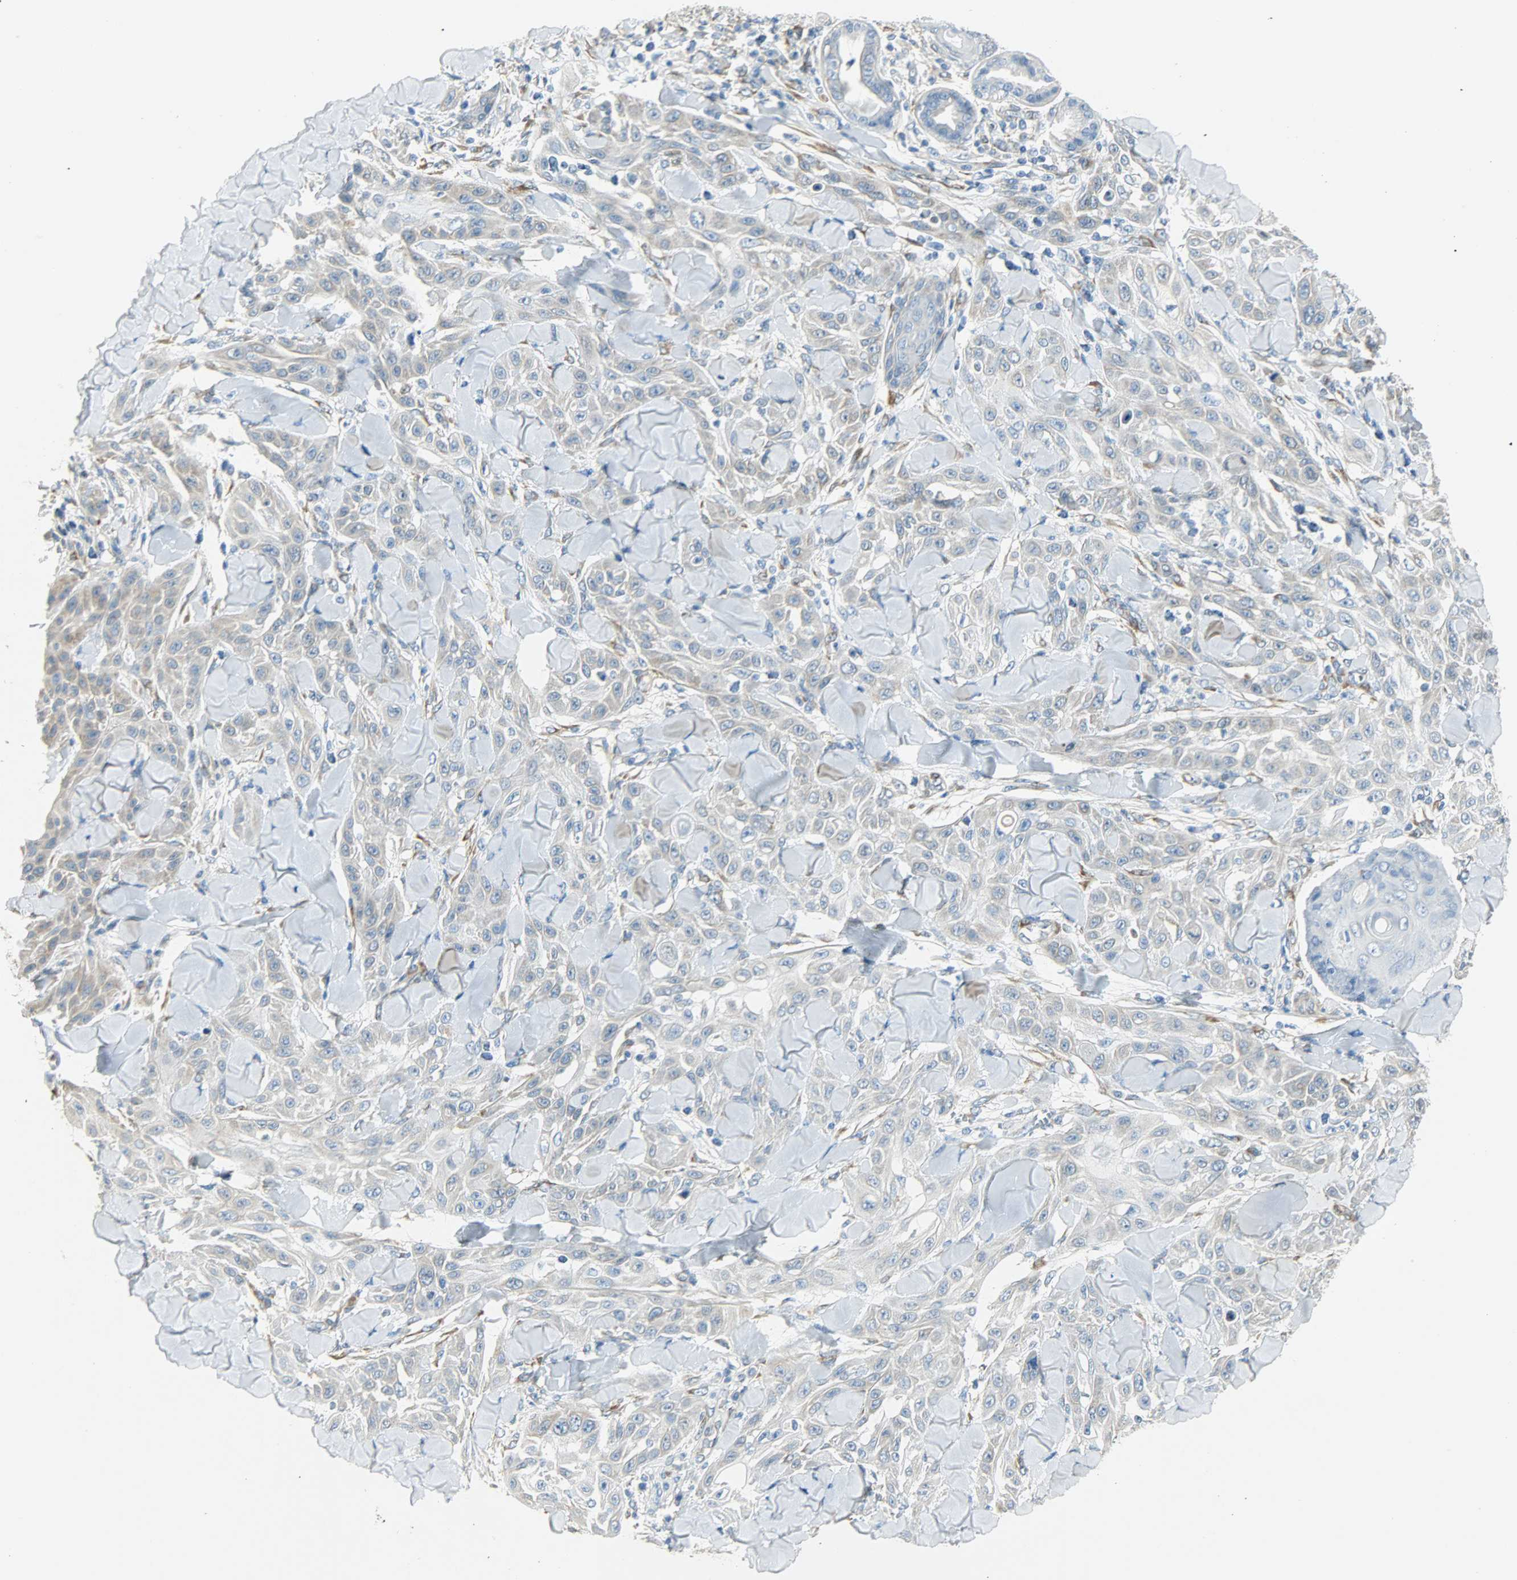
{"staining": {"intensity": "weak", "quantity": ">75%", "location": "cytoplasmic/membranous"}, "tissue": "skin cancer", "cell_type": "Tumor cells", "image_type": "cancer", "snomed": [{"axis": "morphology", "description": "Squamous cell carcinoma, NOS"}, {"axis": "topography", "description": "Skin"}], "caption": "Protein staining of skin squamous cell carcinoma tissue displays weak cytoplasmic/membranous positivity in approximately >75% of tumor cells. The staining is performed using DAB brown chromogen to label protein expression. The nuclei are counter-stained blue using hematoxylin.", "gene": "PKD2", "patient": {"sex": "male", "age": 24}}